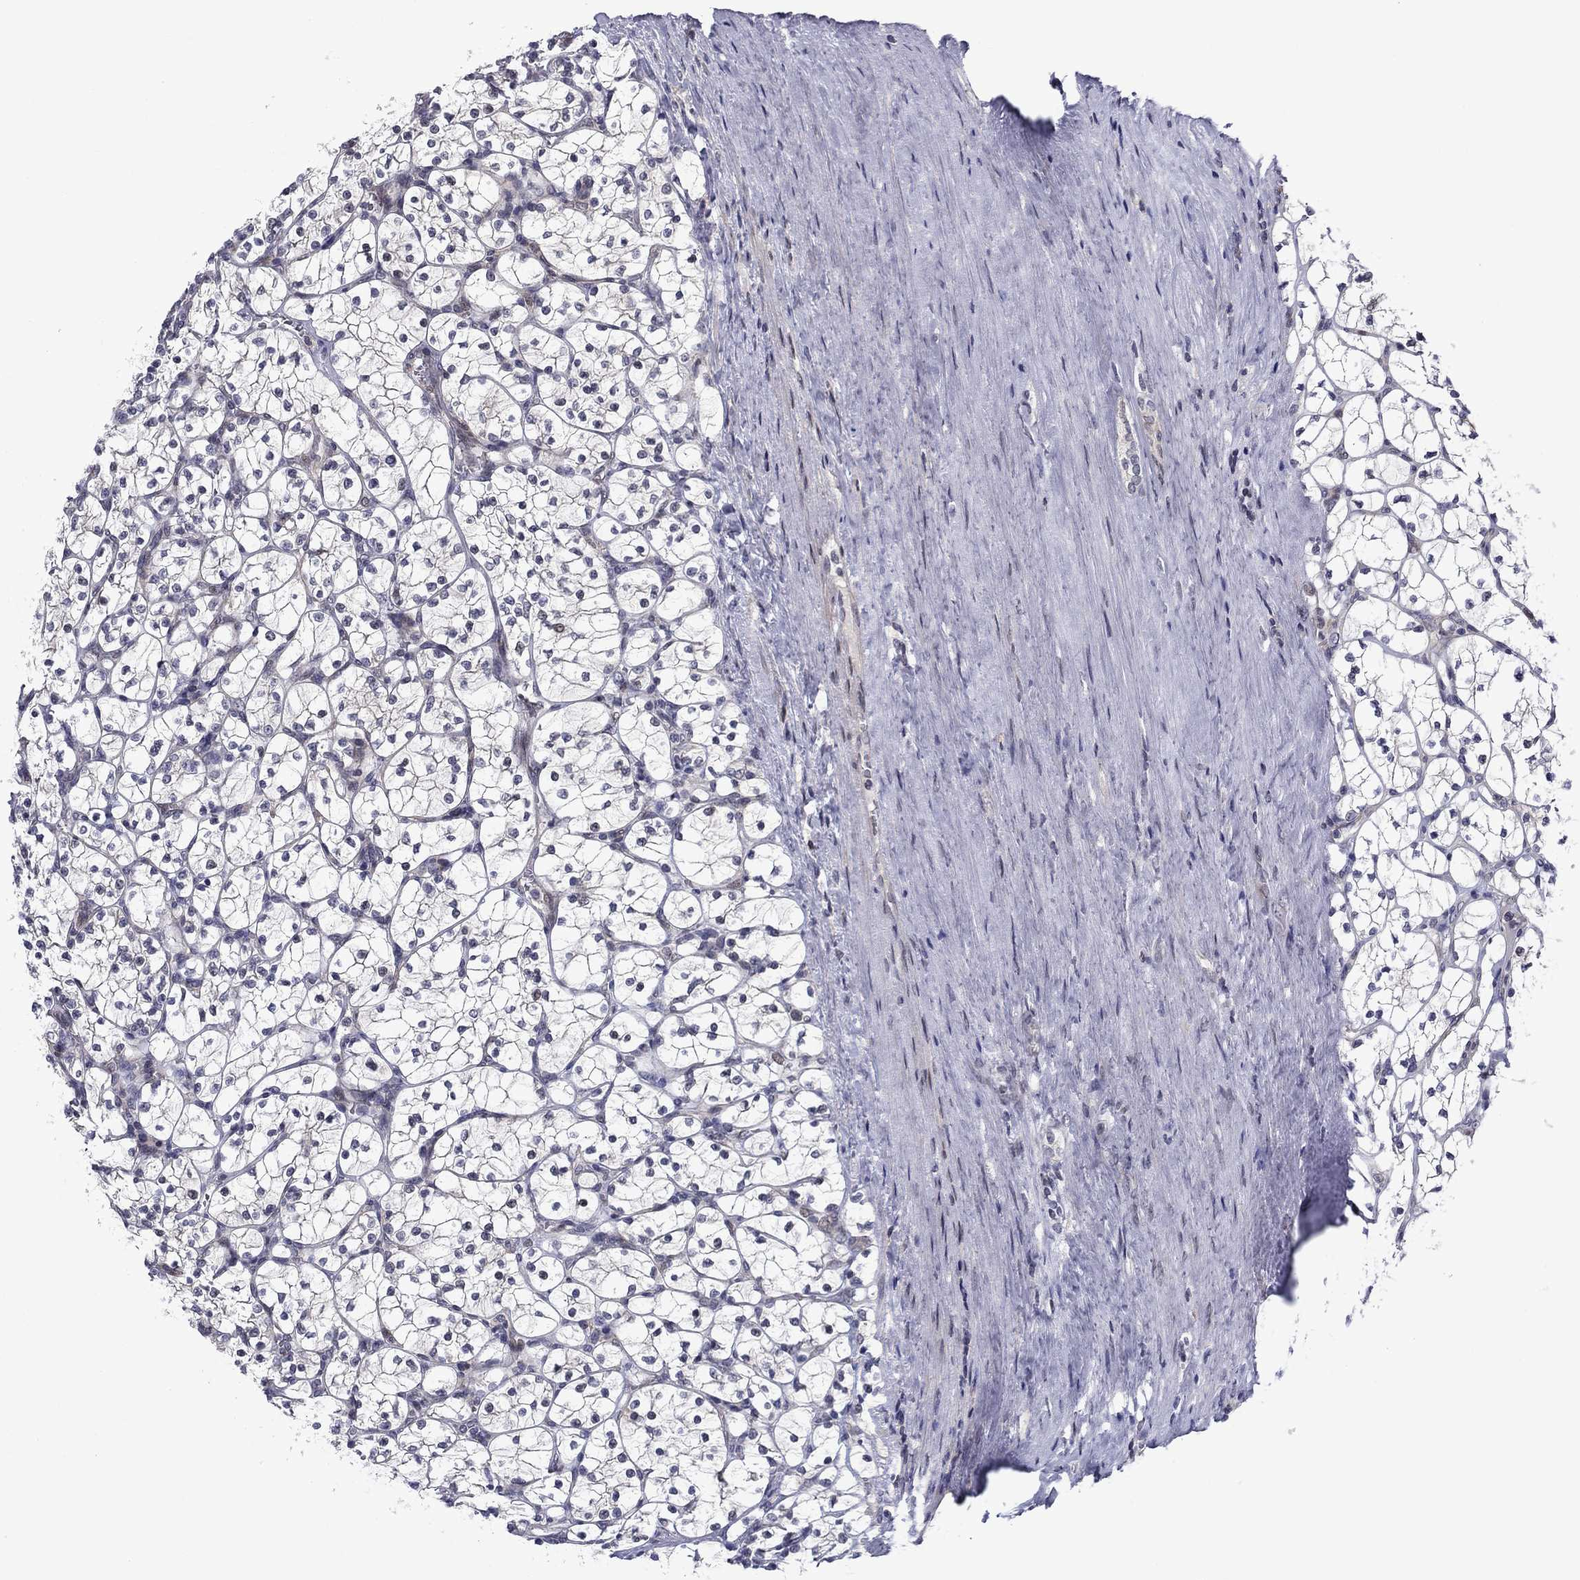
{"staining": {"intensity": "negative", "quantity": "none", "location": "none"}, "tissue": "renal cancer", "cell_type": "Tumor cells", "image_type": "cancer", "snomed": [{"axis": "morphology", "description": "Adenocarcinoma, NOS"}, {"axis": "topography", "description": "Kidney"}], "caption": "Human renal adenocarcinoma stained for a protein using immunohistochemistry shows no expression in tumor cells.", "gene": "B3GAT1", "patient": {"sex": "female", "age": 89}}